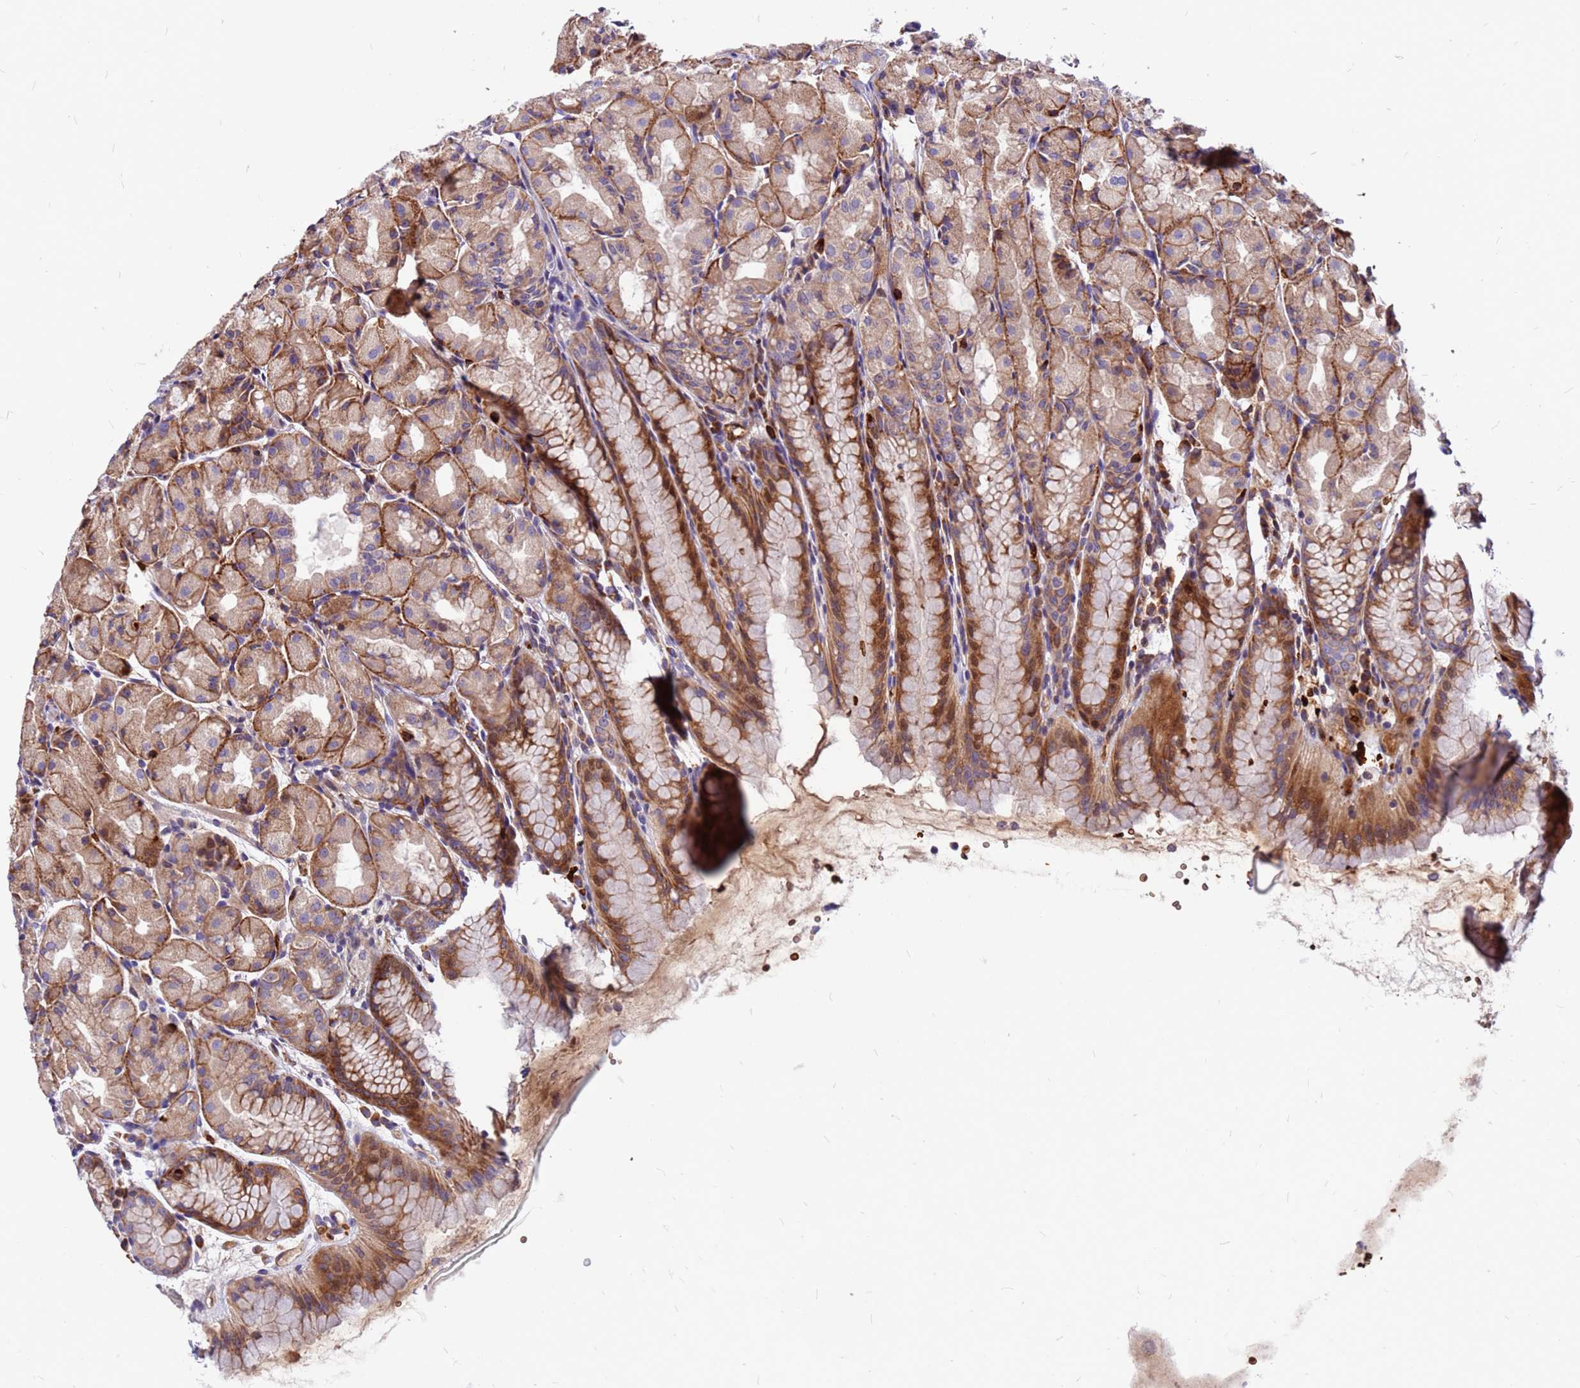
{"staining": {"intensity": "moderate", "quantity": ">75%", "location": "cytoplasmic/membranous"}, "tissue": "stomach", "cell_type": "Glandular cells", "image_type": "normal", "snomed": [{"axis": "morphology", "description": "Normal tissue, NOS"}, {"axis": "topography", "description": "Stomach, upper"}], "caption": "Immunohistochemical staining of unremarkable stomach demonstrates medium levels of moderate cytoplasmic/membranous staining in approximately >75% of glandular cells. (Brightfield microscopy of DAB IHC at high magnification).", "gene": "ZNF669", "patient": {"sex": "male", "age": 47}}